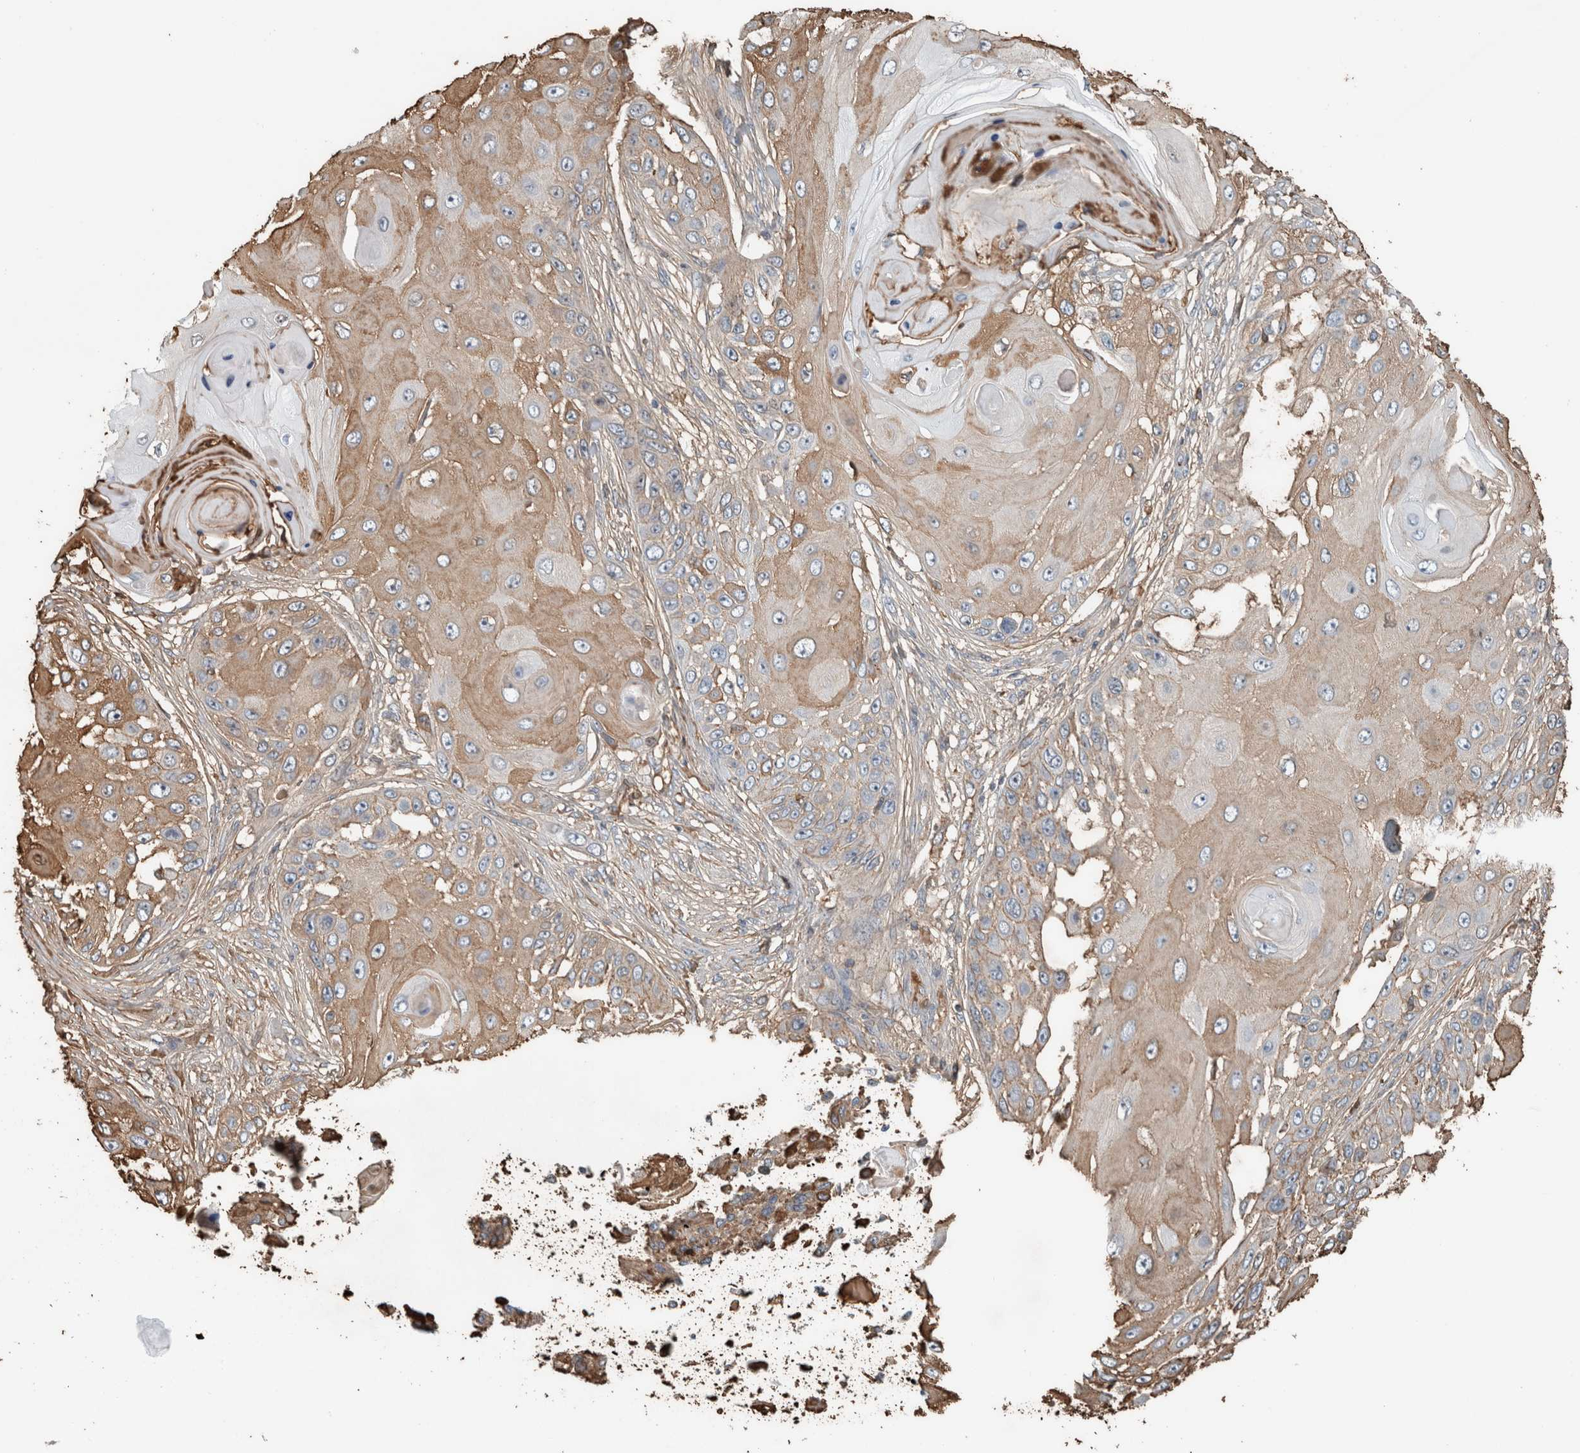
{"staining": {"intensity": "weak", "quantity": "25%-75%", "location": "cytoplasmic/membranous"}, "tissue": "skin cancer", "cell_type": "Tumor cells", "image_type": "cancer", "snomed": [{"axis": "morphology", "description": "Squamous cell carcinoma, NOS"}, {"axis": "topography", "description": "Skin"}], "caption": "A photomicrograph showing weak cytoplasmic/membranous expression in about 25%-75% of tumor cells in skin squamous cell carcinoma, as visualized by brown immunohistochemical staining.", "gene": "USP34", "patient": {"sex": "female", "age": 44}}